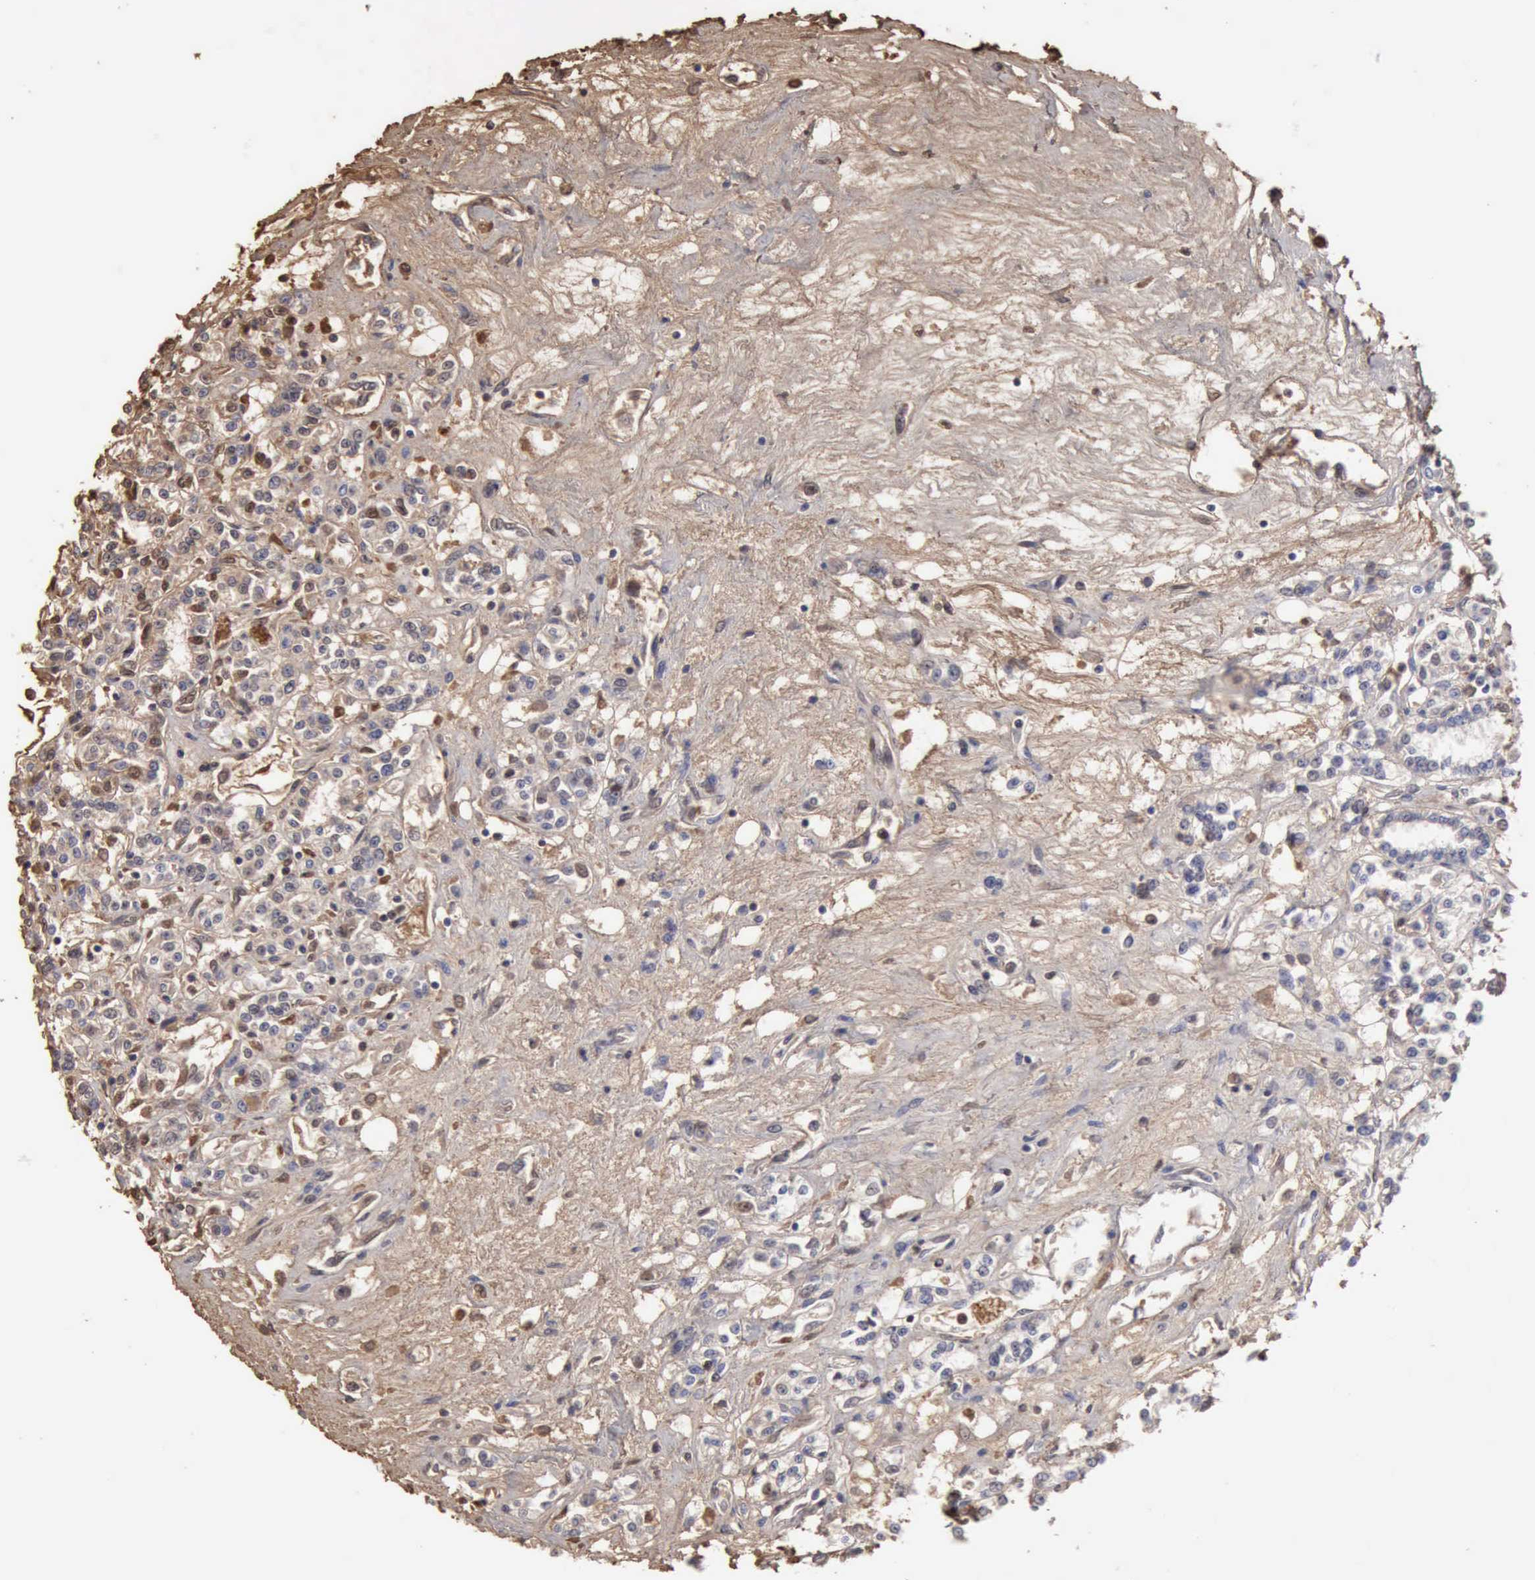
{"staining": {"intensity": "weak", "quantity": "<25%", "location": "cytoplasmic/membranous,nuclear"}, "tissue": "renal cancer", "cell_type": "Tumor cells", "image_type": "cancer", "snomed": [{"axis": "morphology", "description": "Adenocarcinoma, NOS"}, {"axis": "topography", "description": "Kidney"}], "caption": "Immunohistochemistry of renal adenocarcinoma displays no positivity in tumor cells.", "gene": "SERPINA1", "patient": {"sex": "female", "age": 76}}